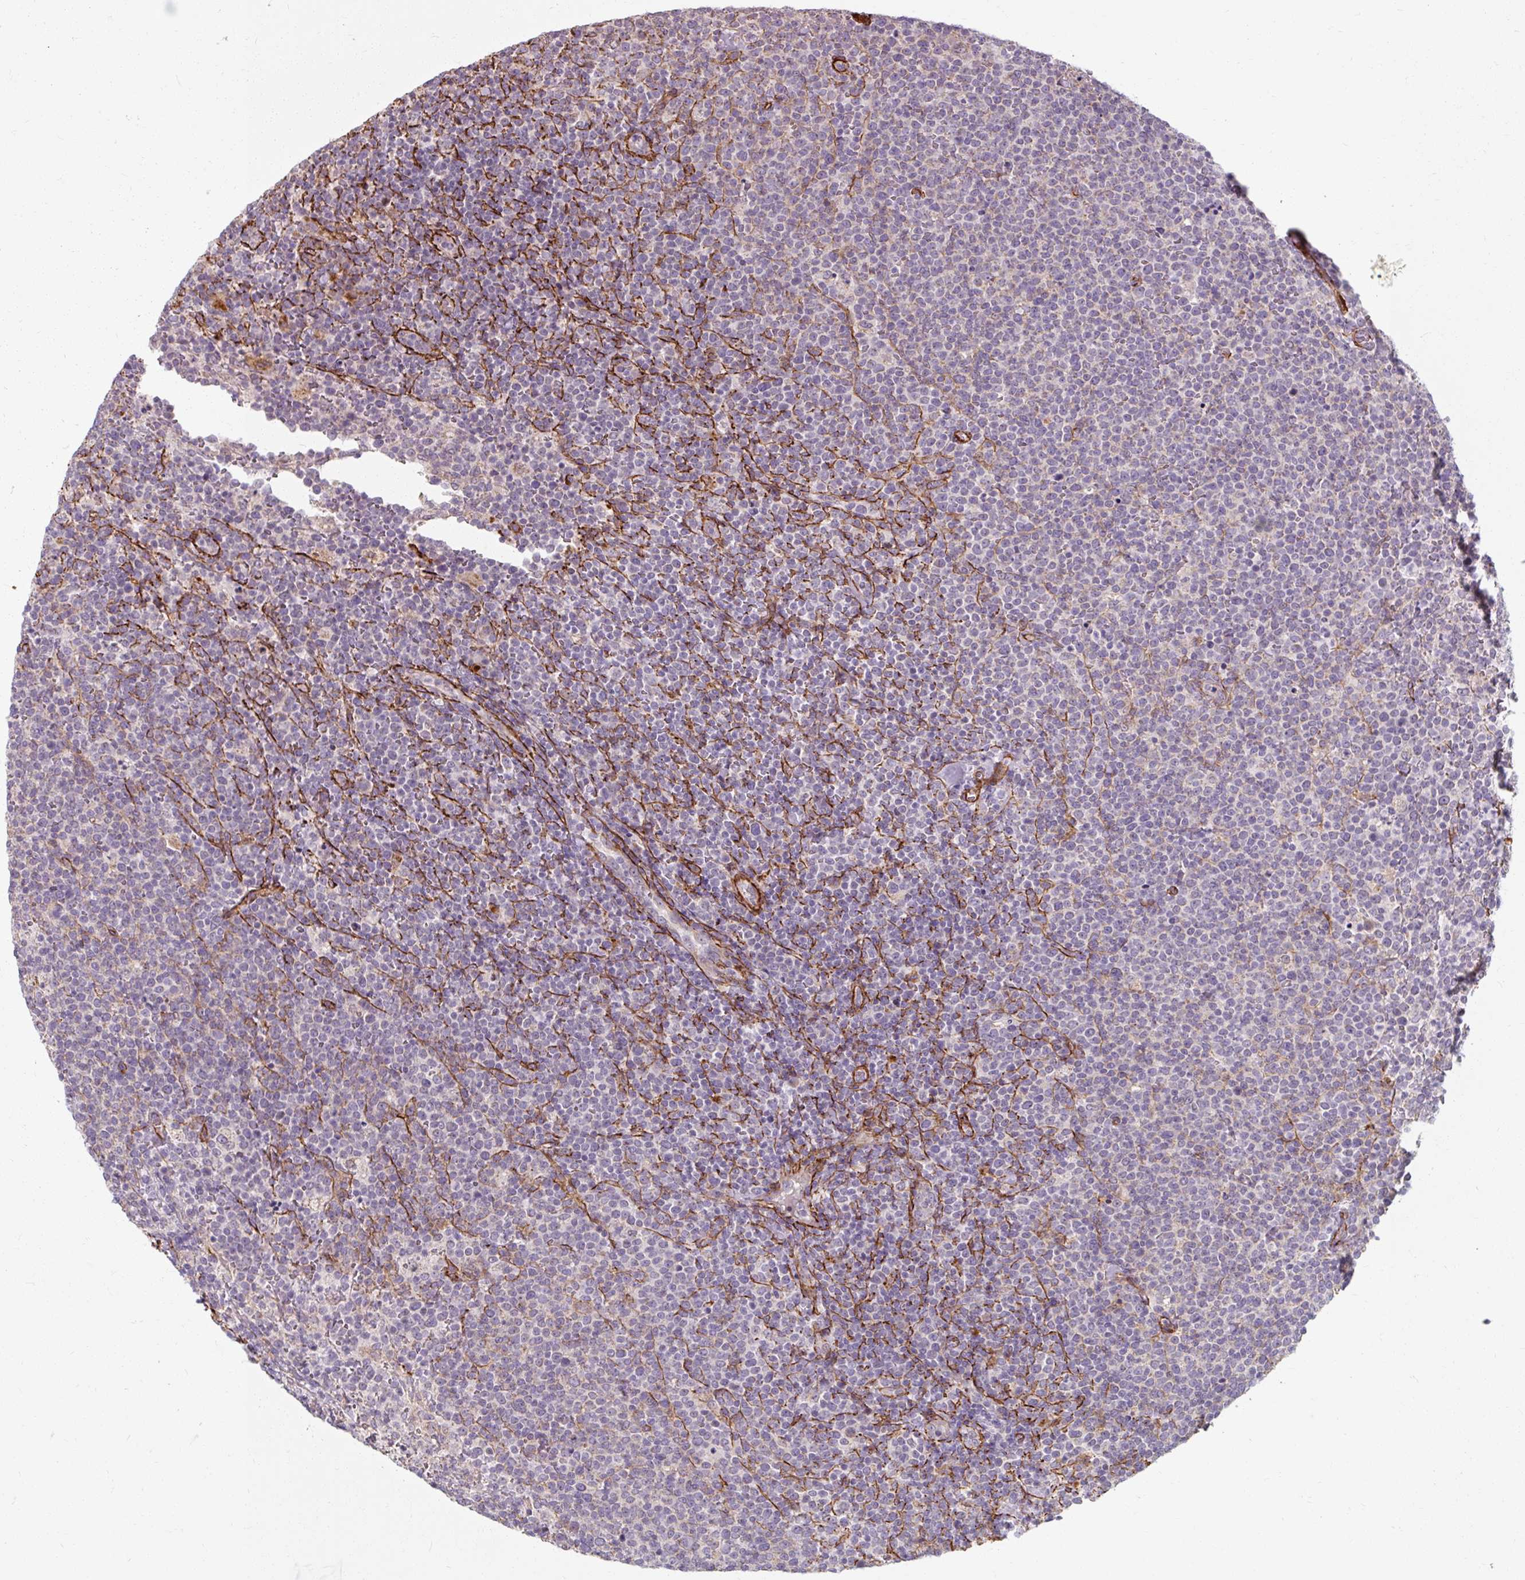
{"staining": {"intensity": "negative", "quantity": "none", "location": "none"}, "tissue": "lymphoma", "cell_type": "Tumor cells", "image_type": "cancer", "snomed": [{"axis": "morphology", "description": "Malignant lymphoma, non-Hodgkin's type, High grade"}, {"axis": "topography", "description": "Lymph node"}], "caption": "Photomicrograph shows no significant protein positivity in tumor cells of malignant lymphoma, non-Hodgkin's type (high-grade). (Brightfield microscopy of DAB IHC at high magnification).", "gene": "MRPS5", "patient": {"sex": "male", "age": 61}}